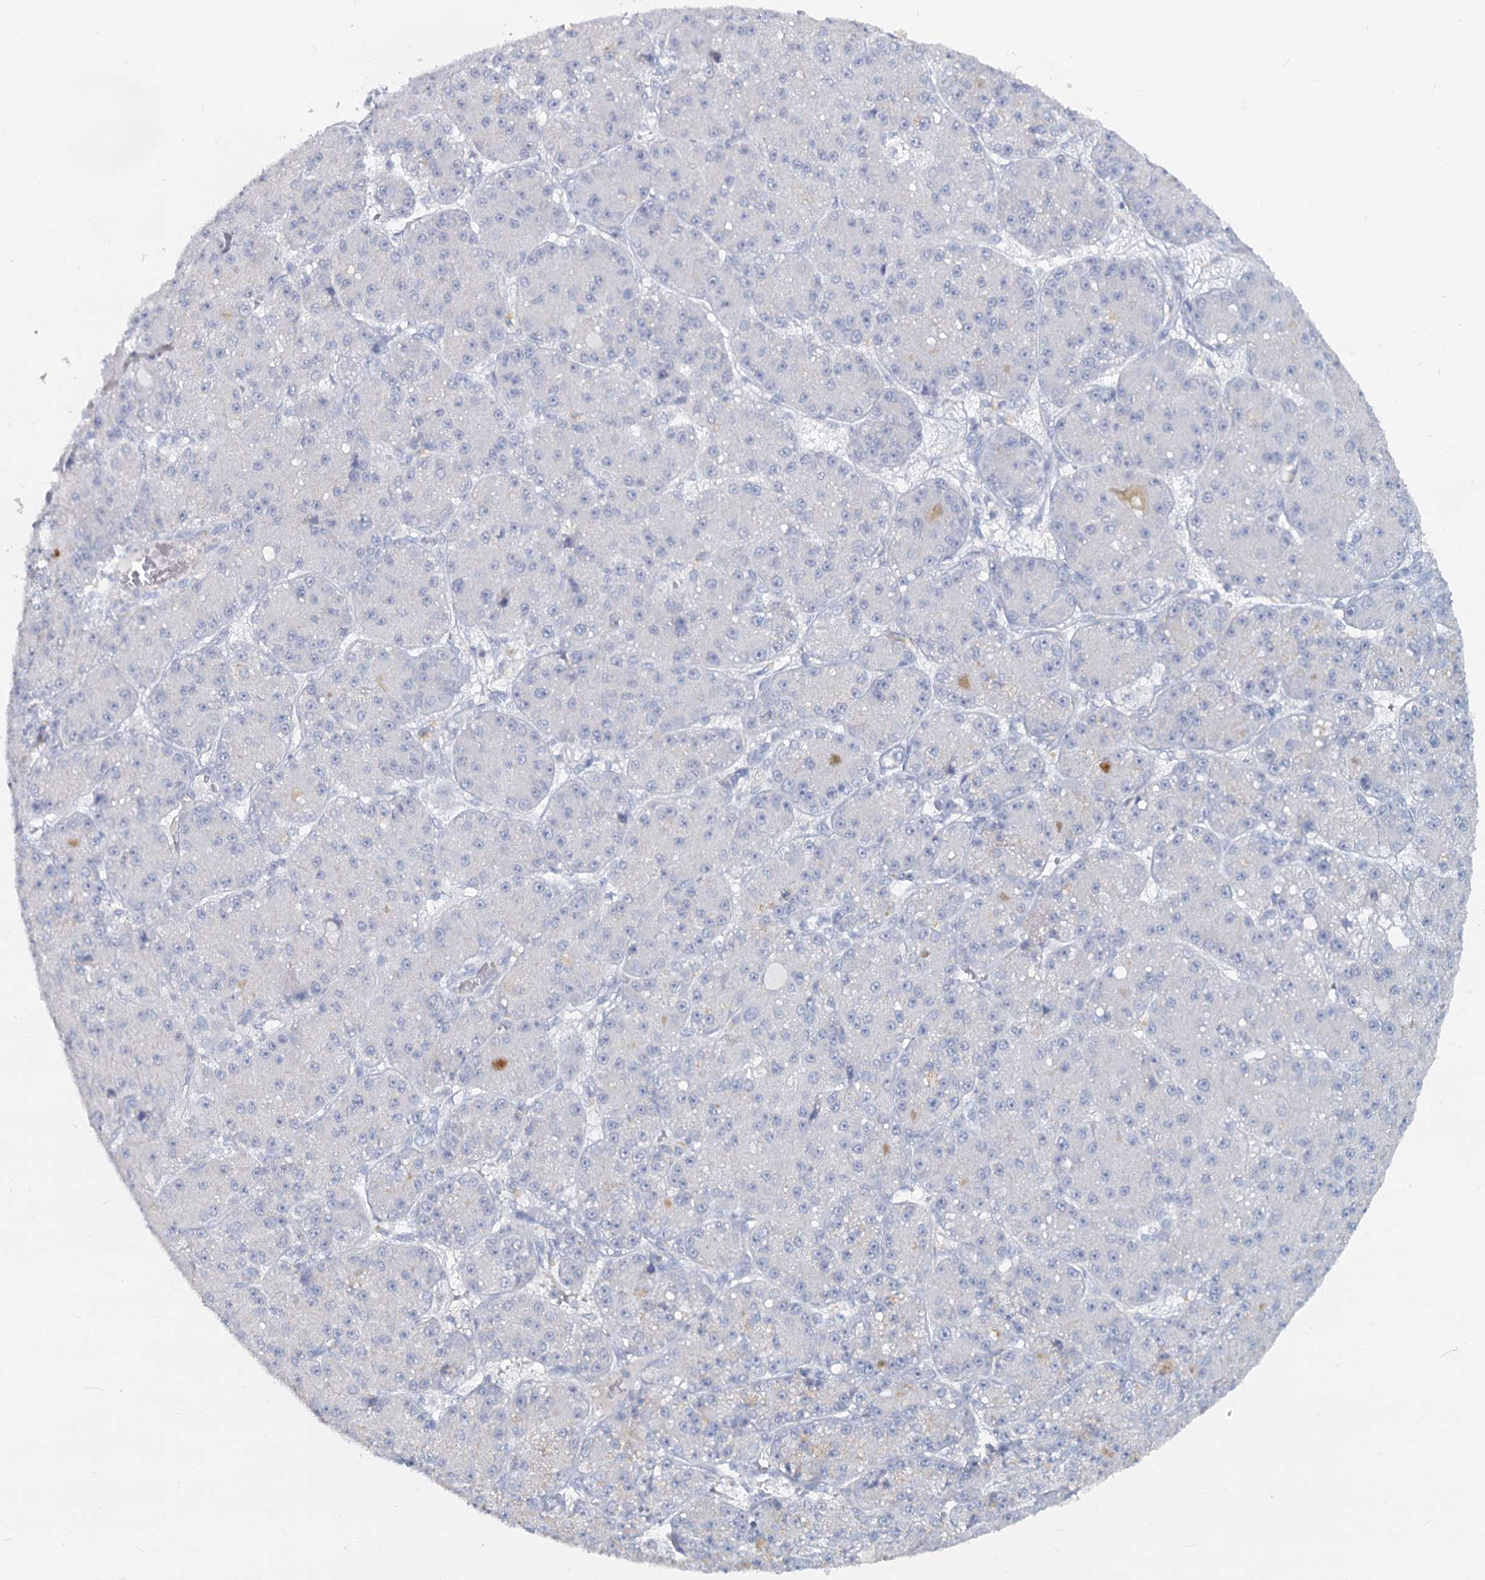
{"staining": {"intensity": "negative", "quantity": "none", "location": "none"}, "tissue": "liver cancer", "cell_type": "Tumor cells", "image_type": "cancer", "snomed": [{"axis": "morphology", "description": "Carcinoma, Hepatocellular, NOS"}, {"axis": "topography", "description": "Liver"}], "caption": "Protein analysis of liver cancer (hepatocellular carcinoma) reveals no significant expression in tumor cells.", "gene": "CHGA", "patient": {"sex": "male", "age": 67}}